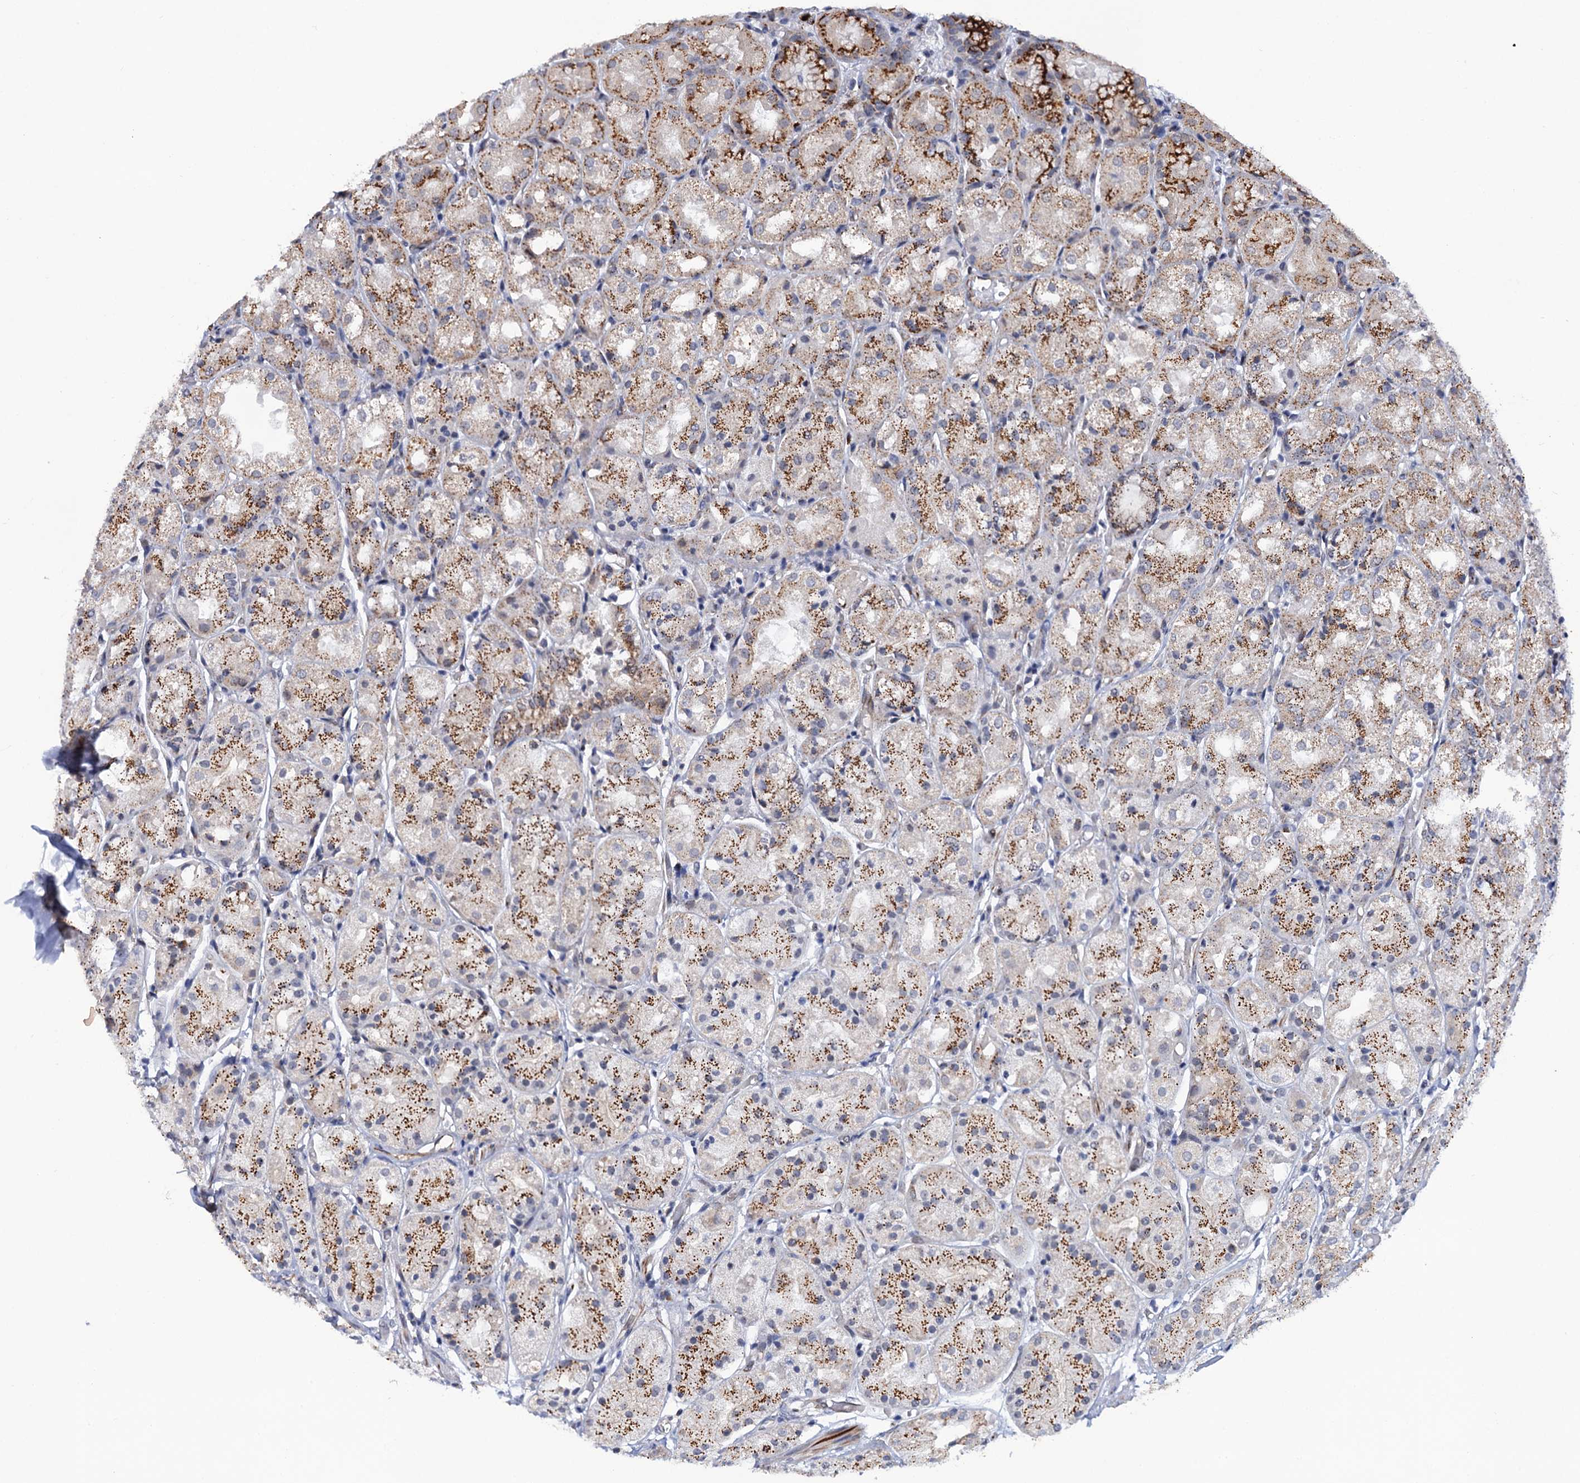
{"staining": {"intensity": "strong", "quantity": ">75%", "location": "cytoplasmic/membranous"}, "tissue": "stomach", "cell_type": "Glandular cells", "image_type": "normal", "snomed": [{"axis": "morphology", "description": "Normal tissue, NOS"}, {"axis": "topography", "description": "Stomach, upper"}], "caption": "Normal stomach demonstrates strong cytoplasmic/membranous expression in about >75% of glandular cells (DAB (3,3'-diaminobenzidine) = brown stain, brightfield microscopy at high magnification)..", "gene": "THAP2", "patient": {"sex": "male", "age": 72}}